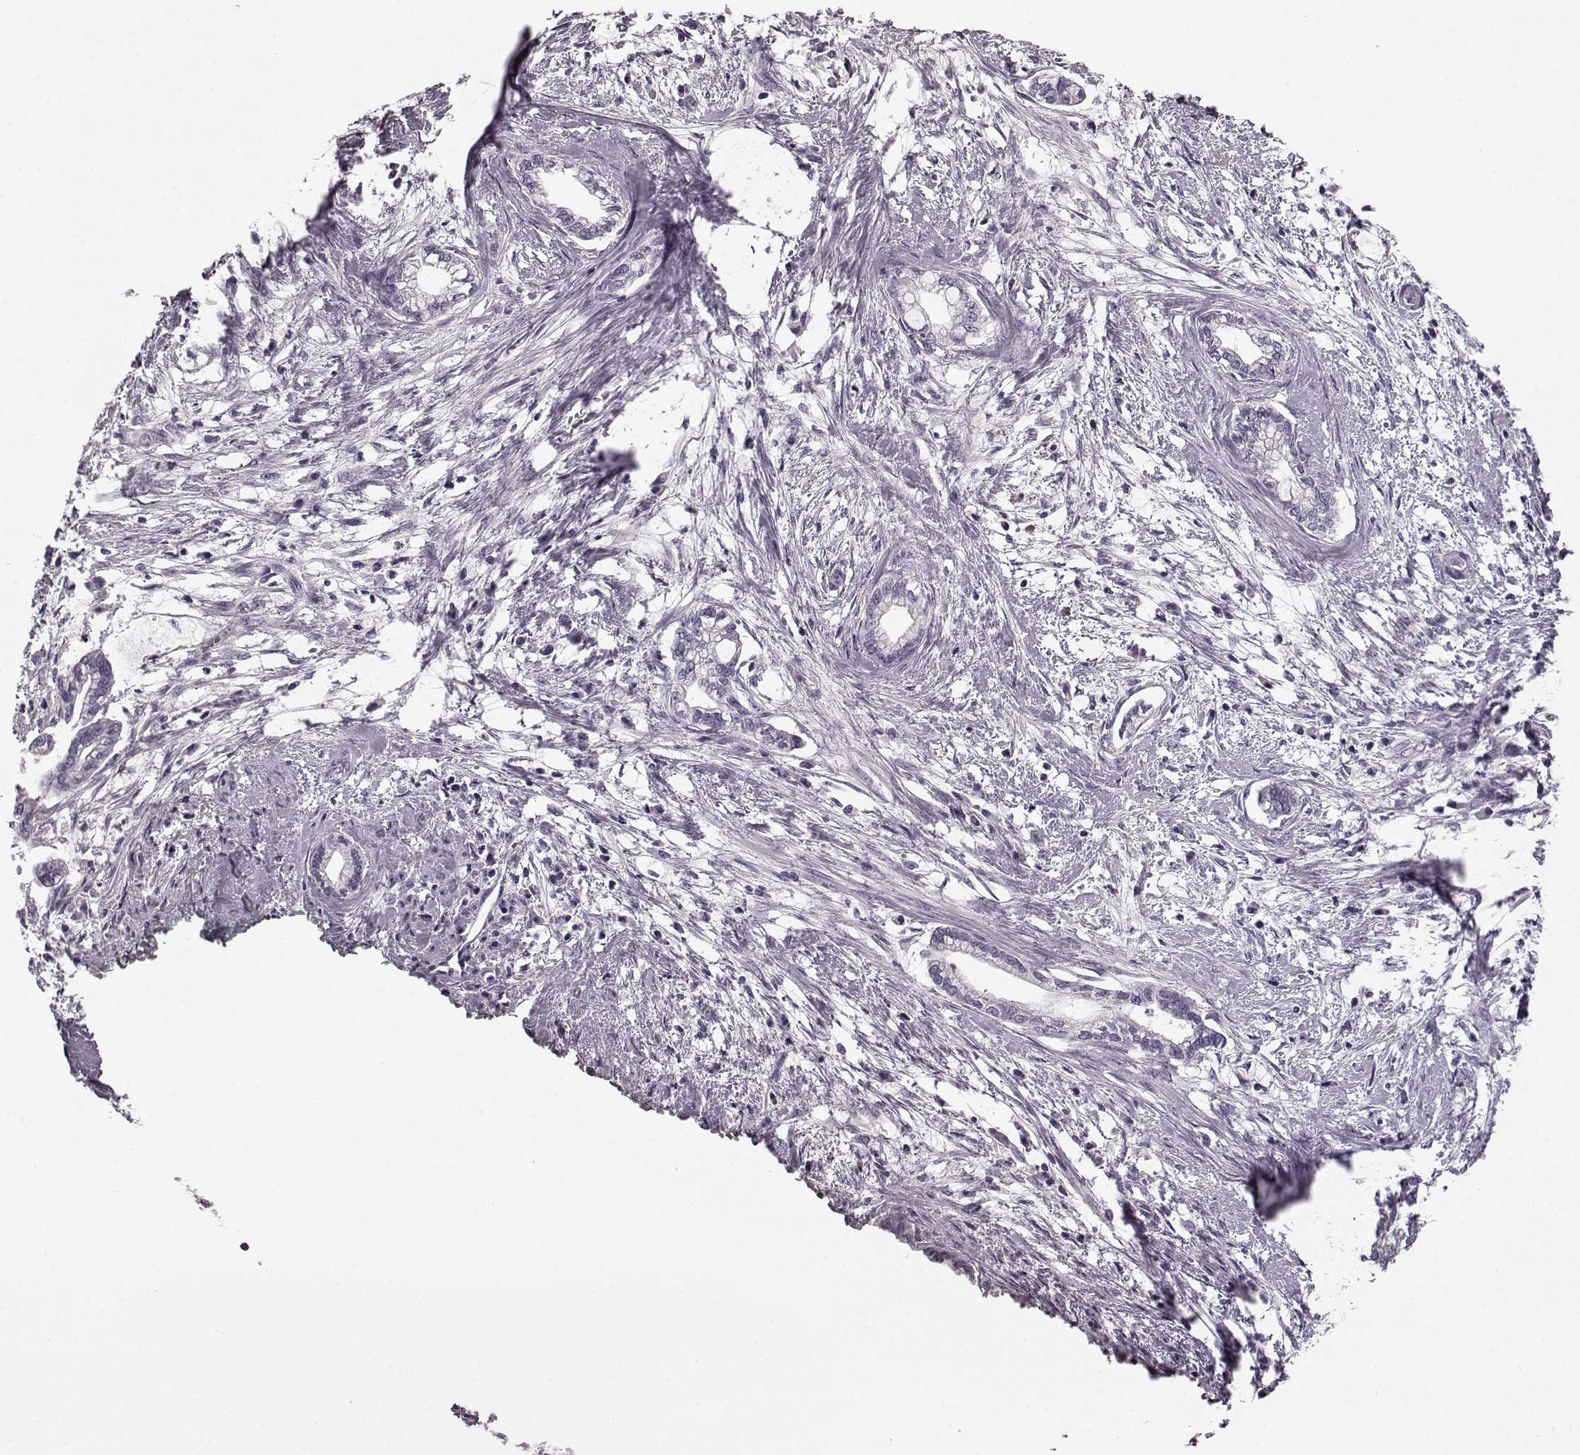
{"staining": {"intensity": "negative", "quantity": "none", "location": "none"}, "tissue": "cervical cancer", "cell_type": "Tumor cells", "image_type": "cancer", "snomed": [{"axis": "morphology", "description": "Adenocarcinoma, NOS"}, {"axis": "topography", "description": "Cervix"}], "caption": "Tumor cells are negative for protein expression in human cervical cancer (adenocarcinoma).", "gene": "CST7", "patient": {"sex": "female", "age": 62}}